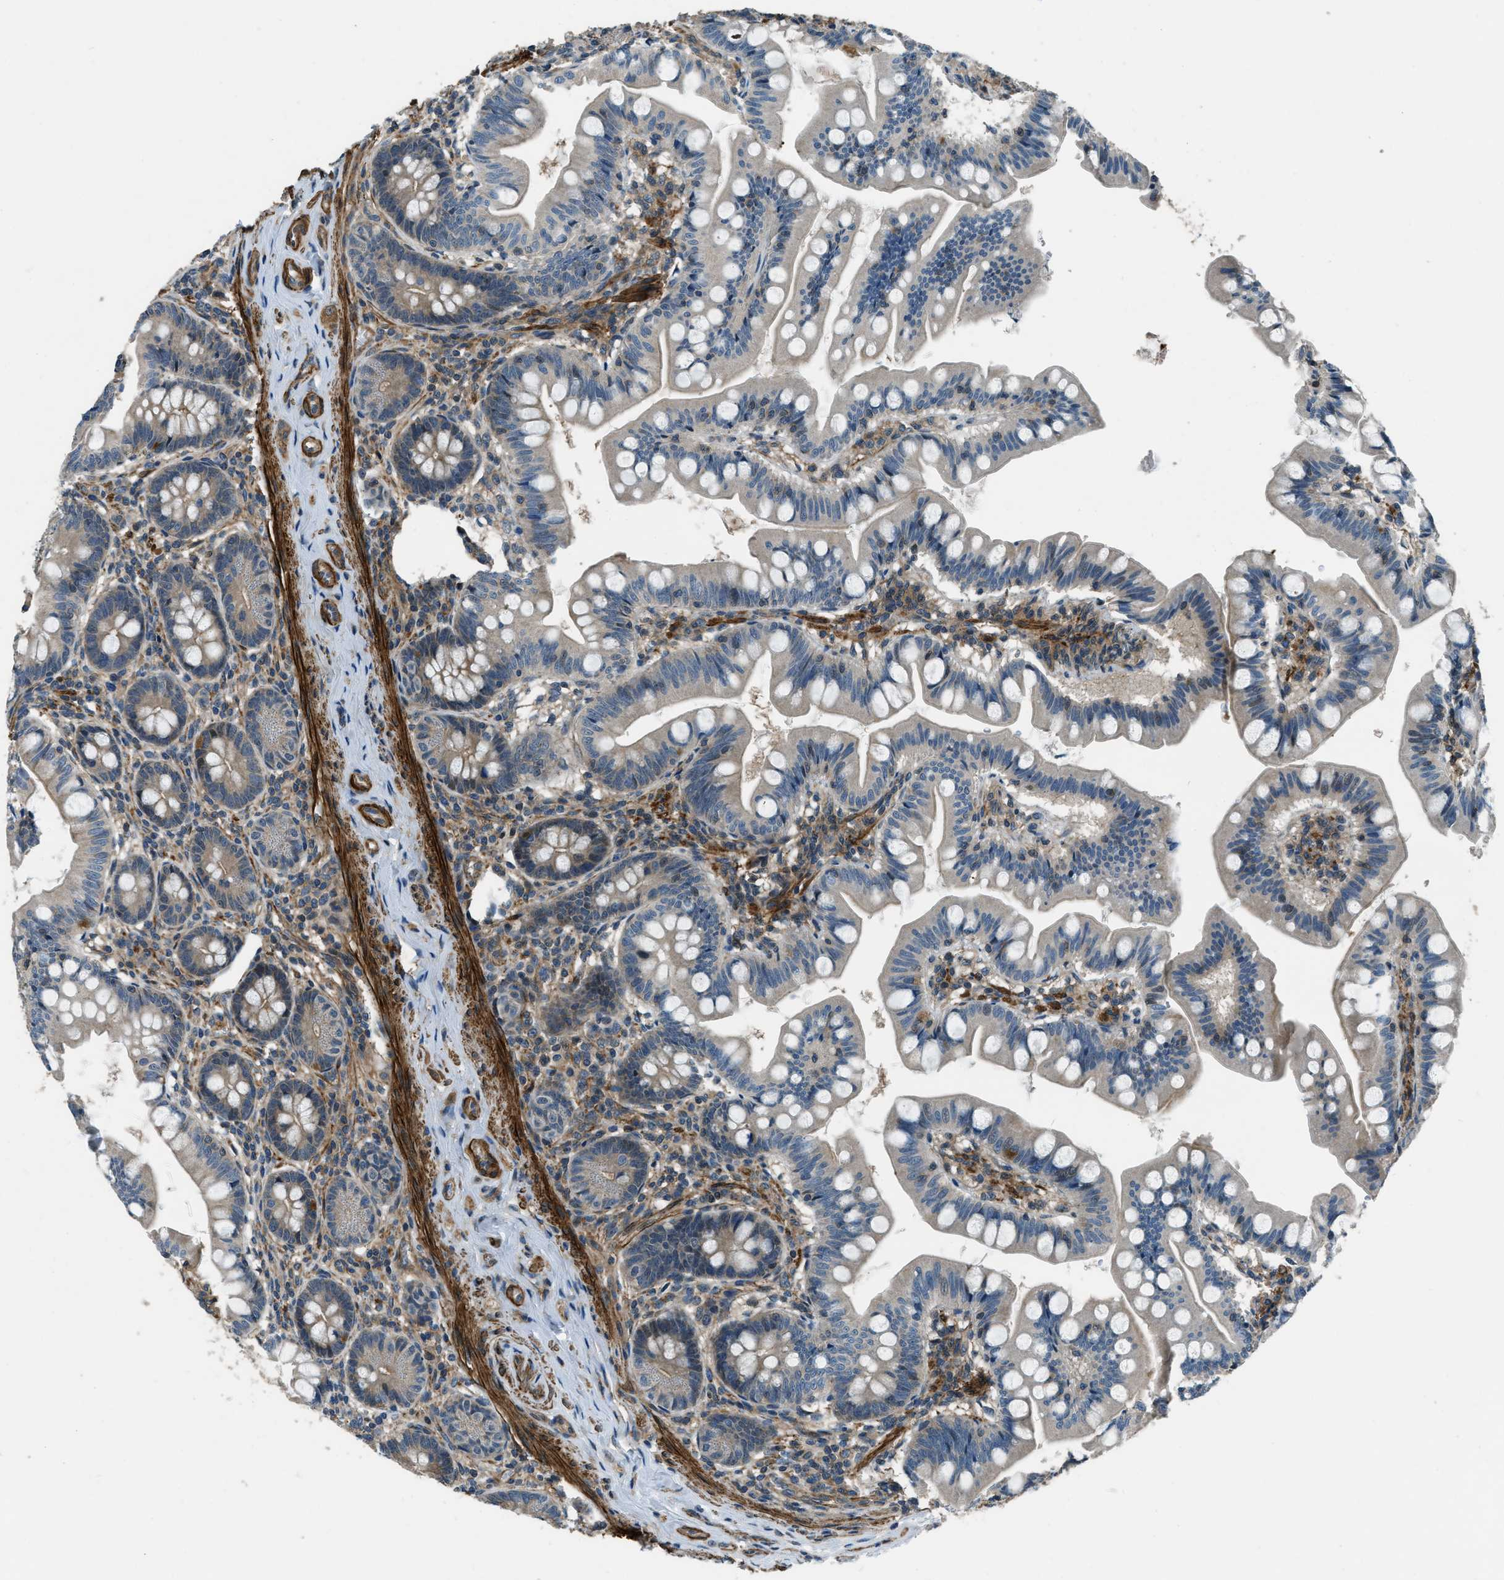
{"staining": {"intensity": "moderate", "quantity": ">75%", "location": "cytoplasmic/membranous"}, "tissue": "small intestine", "cell_type": "Glandular cells", "image_type": "normal", "snomed": [{"axis": "morphology", "description": "Normal tissue, NOS"}, {"axis": "topography", "description": "Small intestine"}], "caption": "Small intestine stained with a brown dye displays moderate cytoplasmic/membranous positive staining in approximately >75% of glandular cells.", "gene": "NUDCD3", "patient": {"sex": "male", "age": 7}}